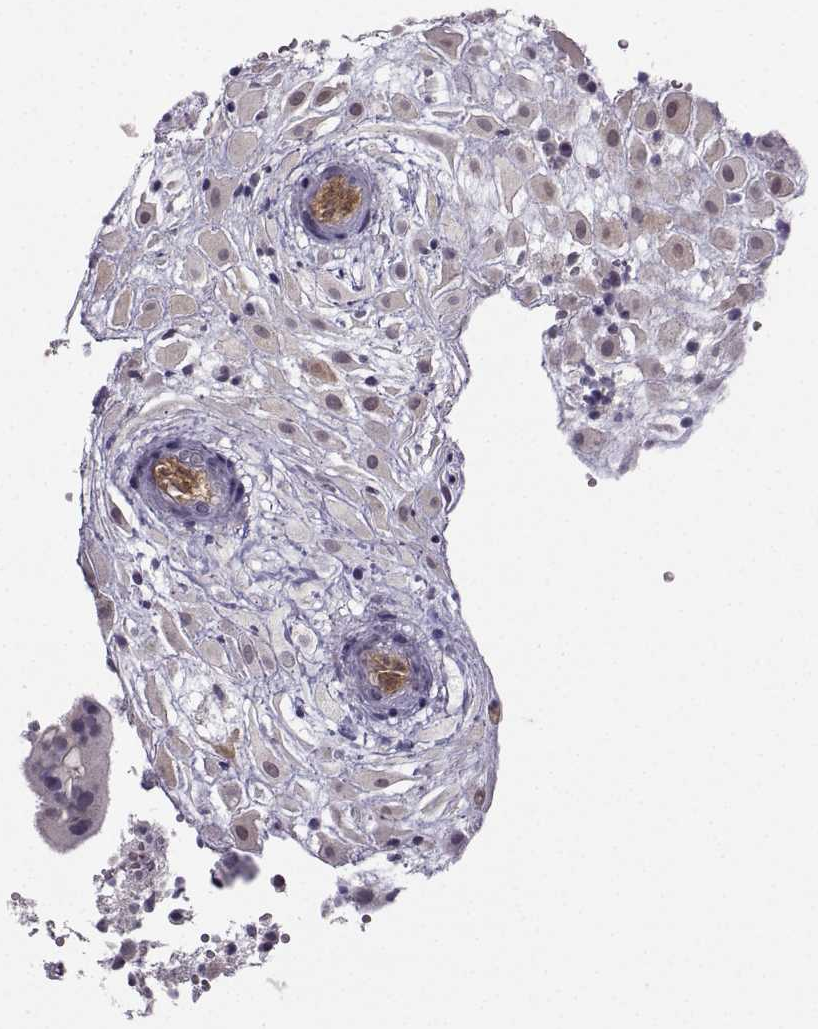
{"staining": {"intensity": "negative", "quantity": "none", "location": "none"}, "tissue": "placenta", "cell_type": "Decidual cells", "image_type": "normal", "snomed": [{"axis": "morphology", "description": "Normal tissue, NOS"}, {"axis": "topography", "description": "Placenta"}], "caption": "The image exhibits no significant expression in decidual cells of placenta.", "gene": "NQO1", "patient": {"sex": "female", "age": 24}}